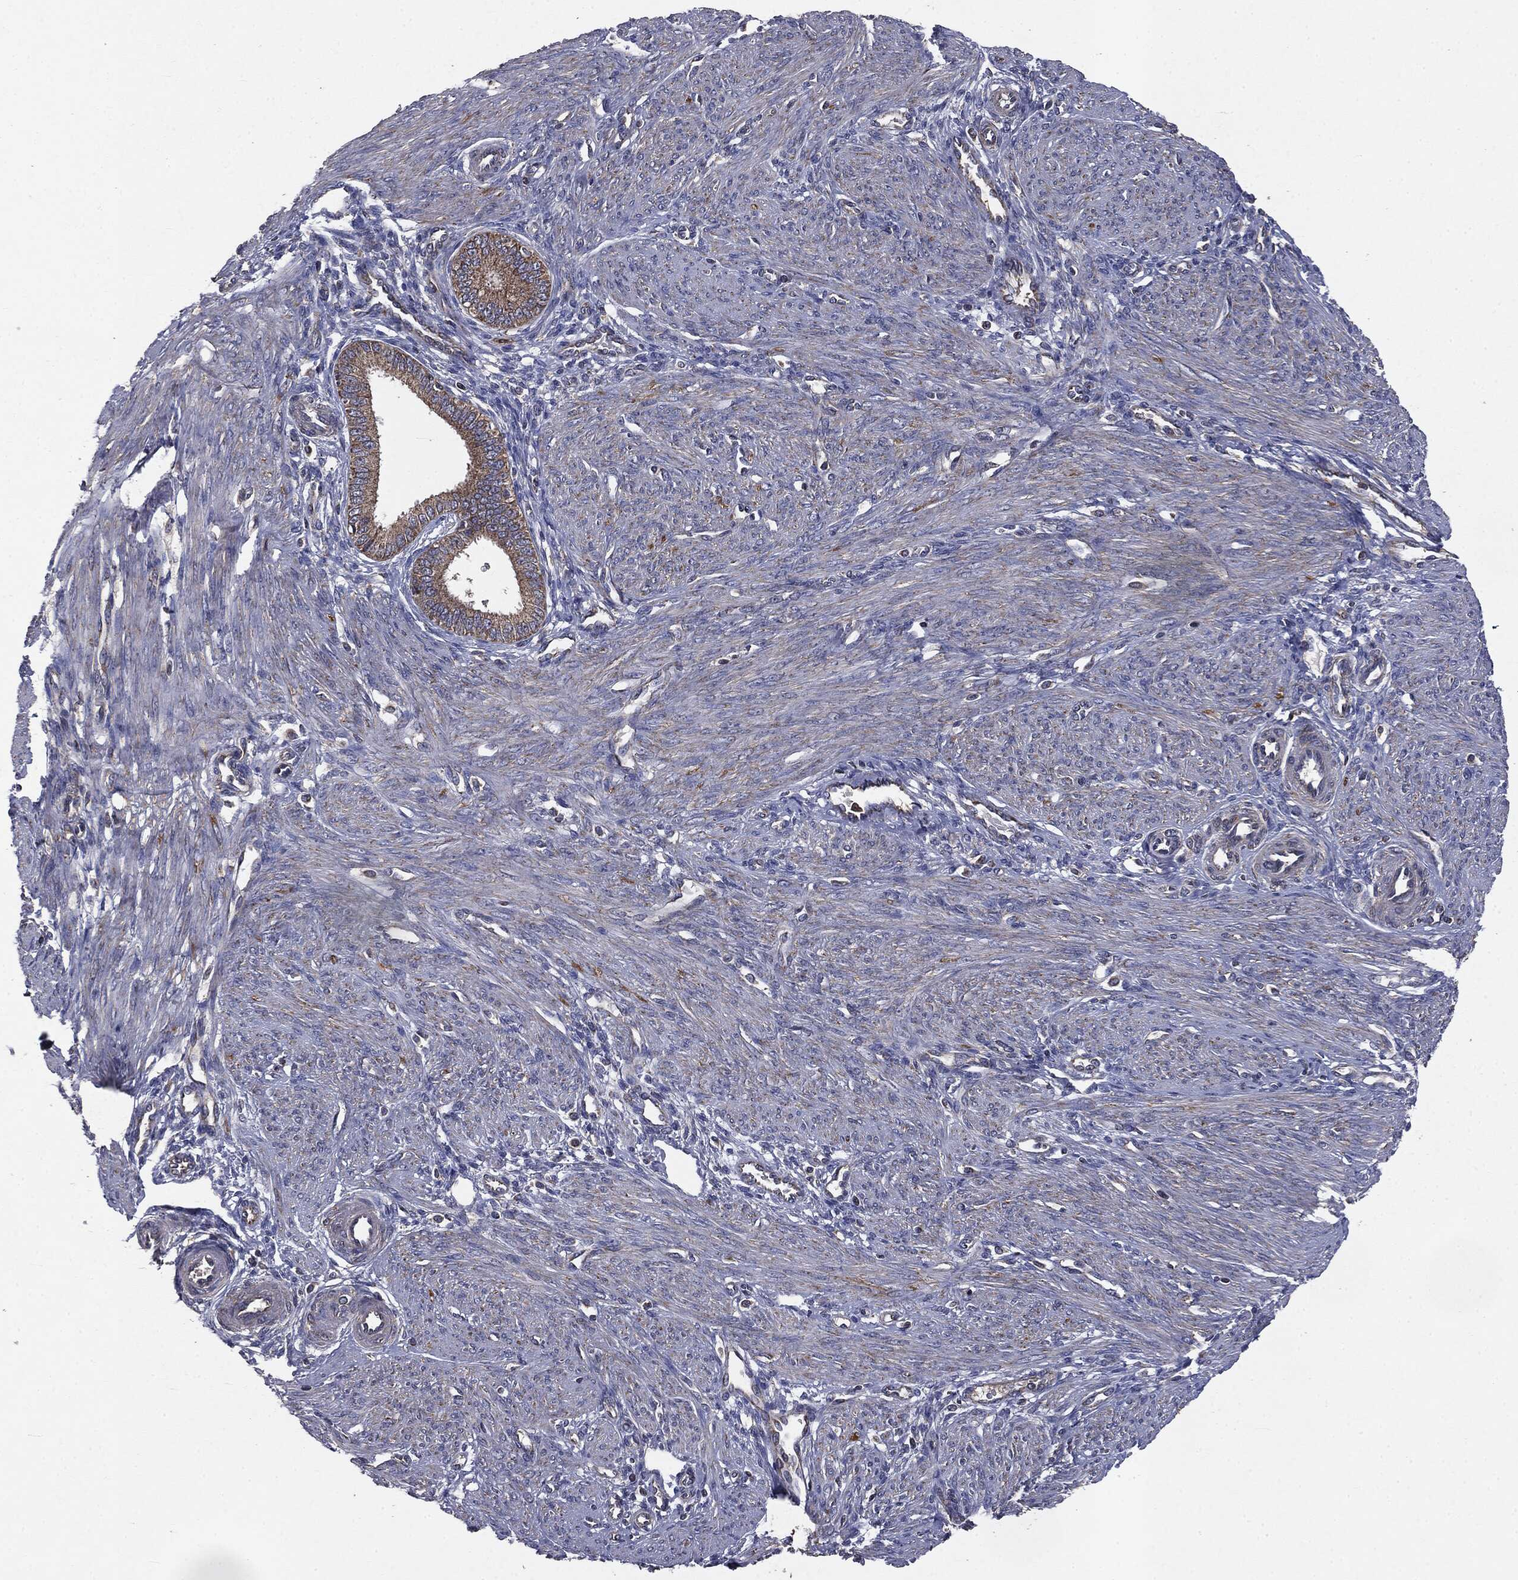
{"staining": {"intensity": "negative", "quantity": "none", "location": "none"}, "tissue": "endometrium", "cell_type": "Cells in endometrial stroma", "image_type": "normal", "snomed": [{"axis": "morphology", "description": "Normal tissue, NOS"}, {"axis": "topography", "description": "Endometrium"}], "caption": "The image shows no significant expression in cells in endometrial stroma of endometrium.", "gene": "MAPK6", "patient": {"sex": "female", "age": 39}}